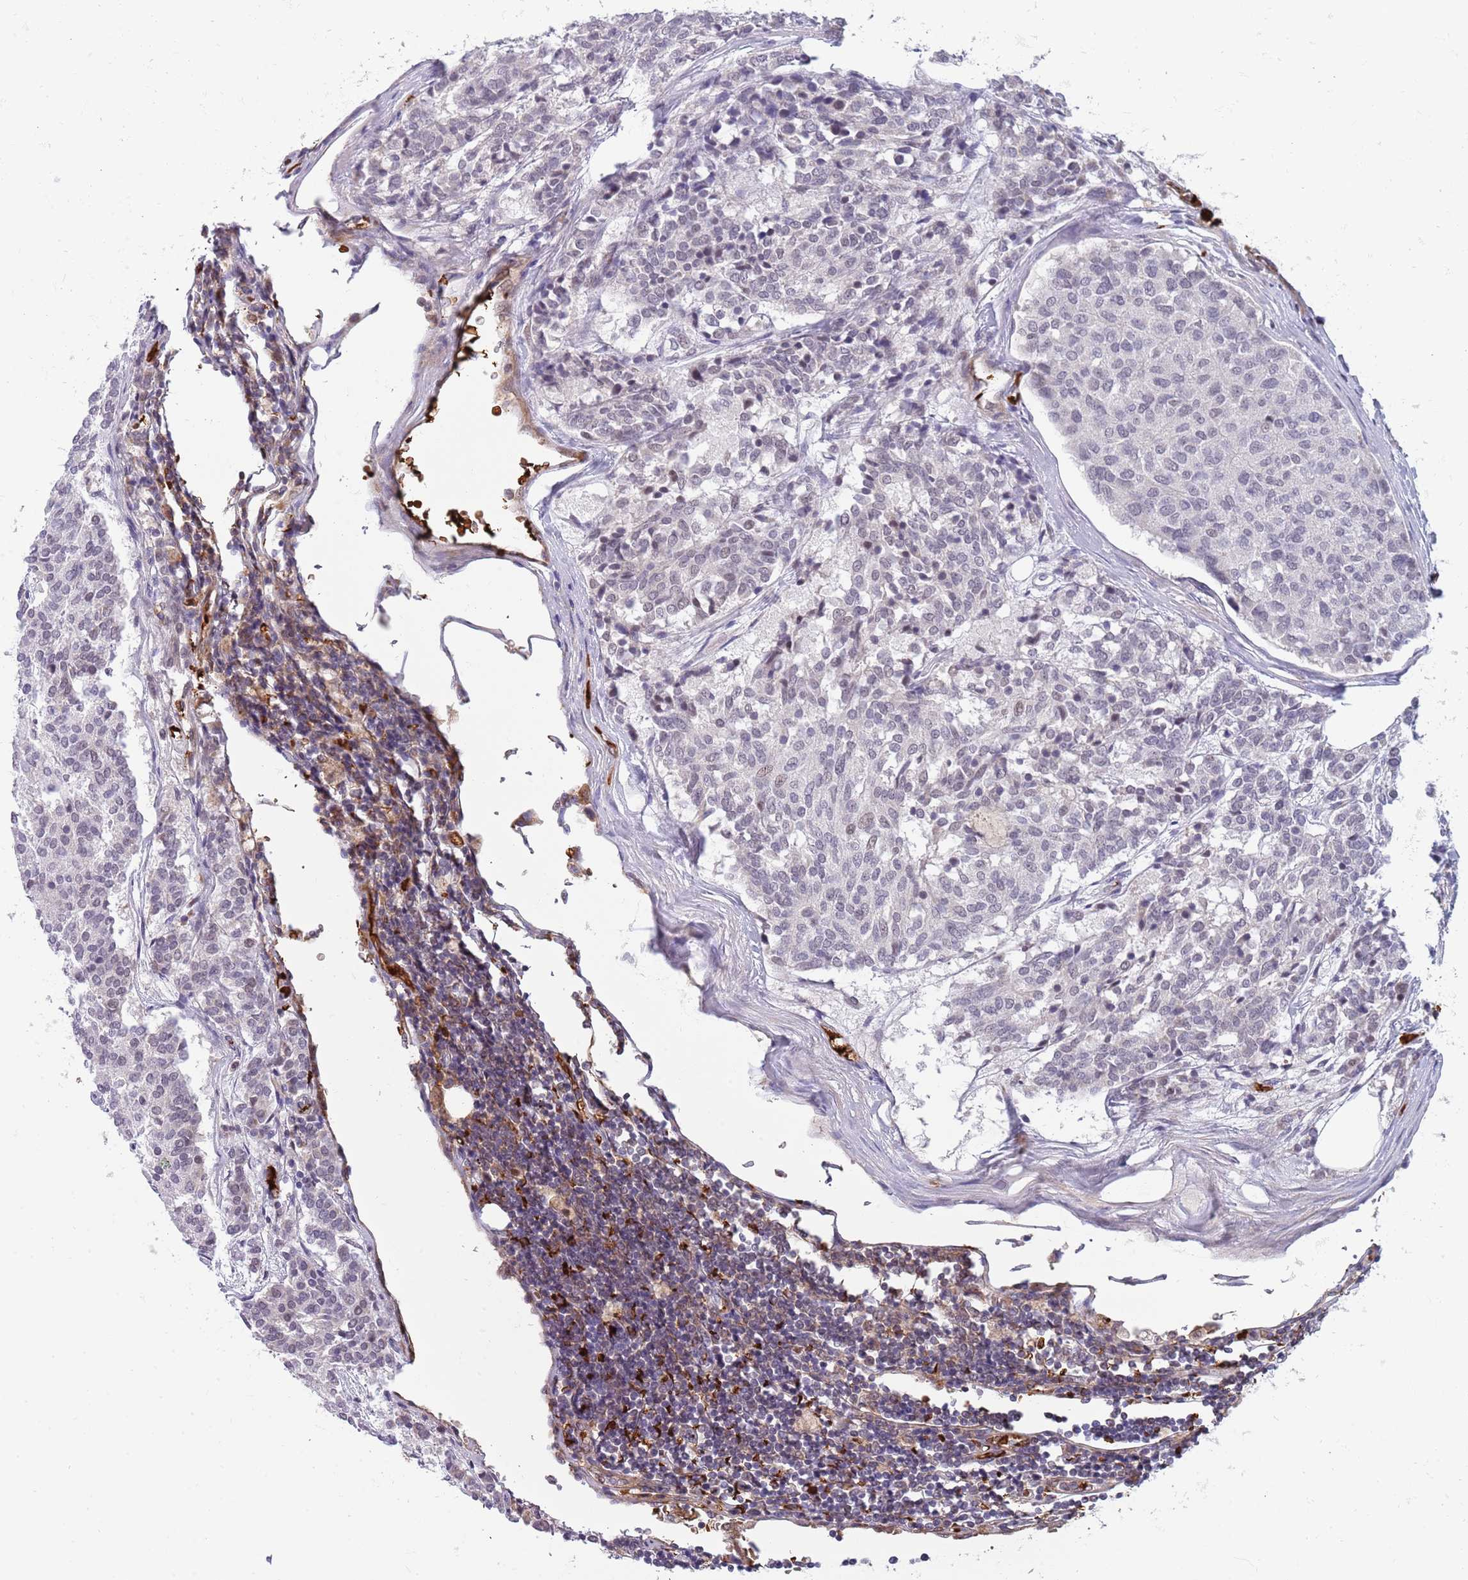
{"staining": {"intensity": "weak", "quantity": "25%-75%", "location": "nuclear"}, "tissue": "carcinoid", "cell_type": "Tumor cells", "image_type": "cancer", "snomed": [{"axis": "morphology", "description": "Carcinoid, malignant, NOS"}, {"axis": "topography", "description": "Pancreas"}], "caption": "Tumor cells reveal low levels of weak nuclear positivity in approximately 25%-75% of cells in carcinoid.", "gene": "LYPD6B", "patient": {"sex": "female", "age": 54}}